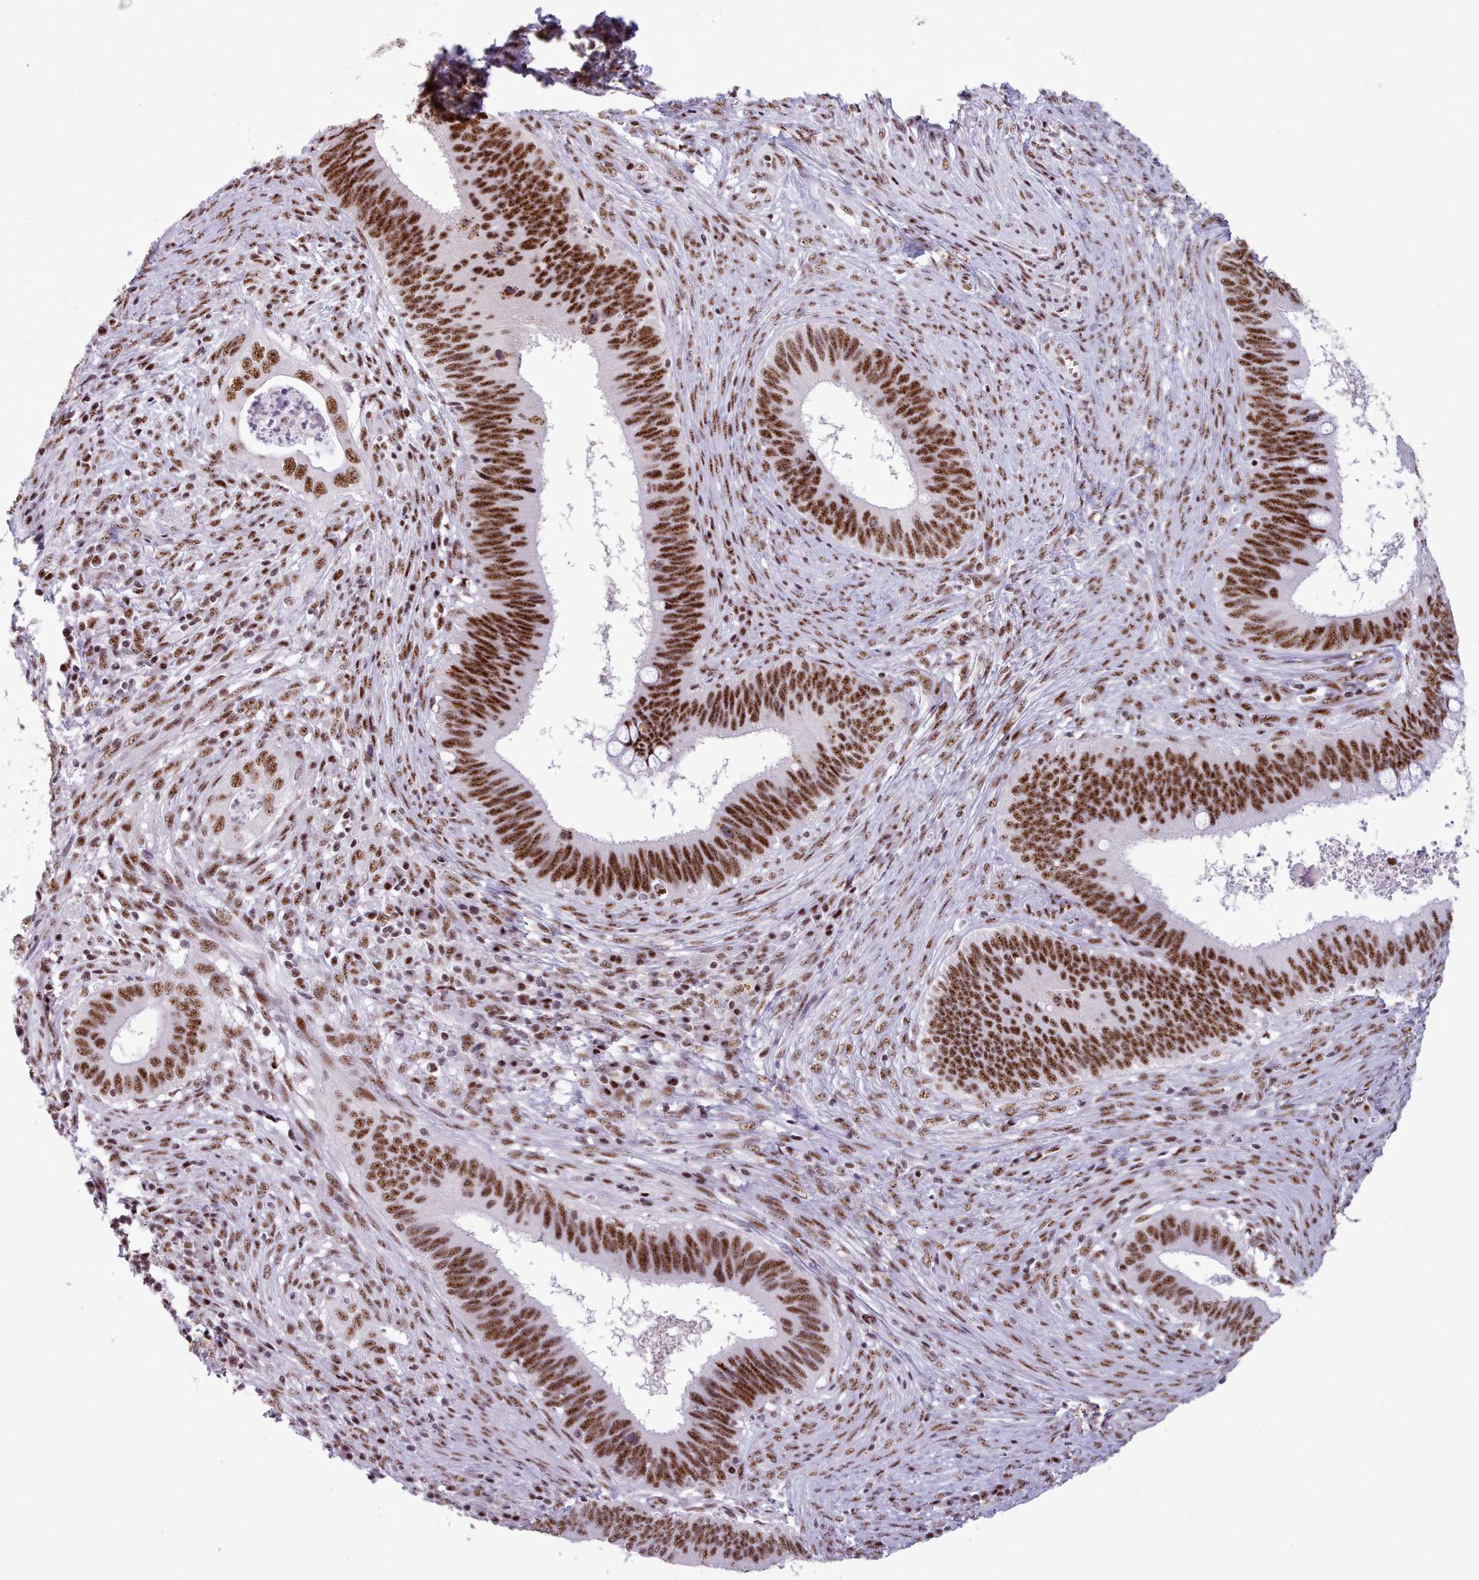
{"staining": {"intensity": "strong", "quantity": ">75%", "location": "nuclear"}, "tissue": "cervical cancer", "cell_type": "Tumor cells", "image_type": "cancer", "snomed": [{"axis": "morphology", "description": "Adenocarcinoma, NOS"}, {"axis": "topography", "description": "Cervix"}], "caption": "Protein expression analysis of cervical cancer shows strong nuclear positivity in about >75% of tumor cells. (Brightfield microscopy of DAB IHC at high magnification).", "gene": "TMEM35B", "patient": {"sex": "female", "age": 42}}